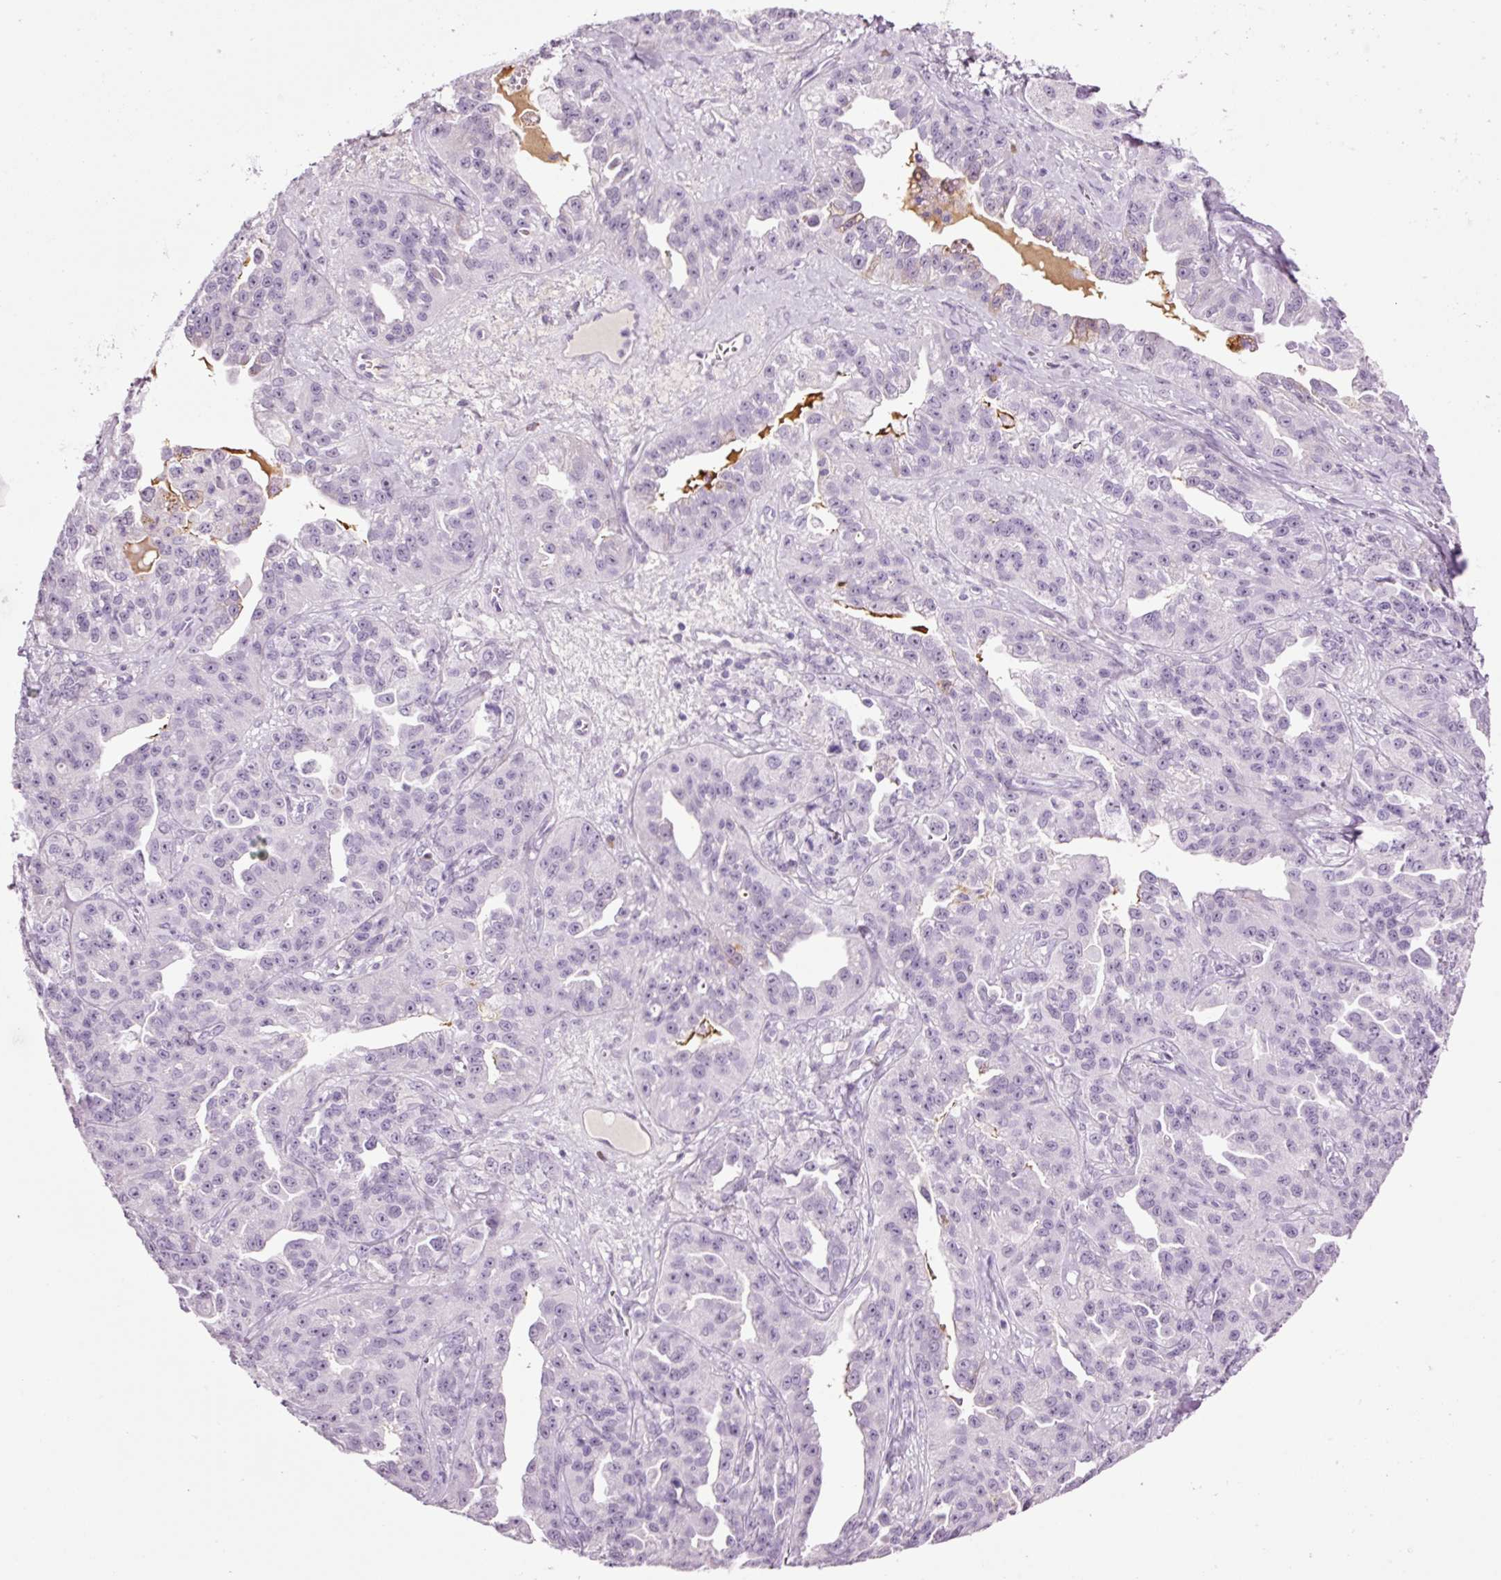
{"staining": {"intensity": "negative", "quantity": "none", "location": "none"}, "tissue": "ovarian cancer", "cell_type": "Tumor cells", "image_type": "cancer", "snomed": [{"axis": "morphology", "description": "Cystadenocarcinoma, serous, NOS"}, {"axis": "topography", "description": "Ovary"}], "caption": "Immunohistochemistry (IHC) of human ovarian cancer (serous cystadenocarcinoma) reveals no expression in tumor cells.", "gene": "KLF1", "patient": {"sex": "female", "age": 75}}